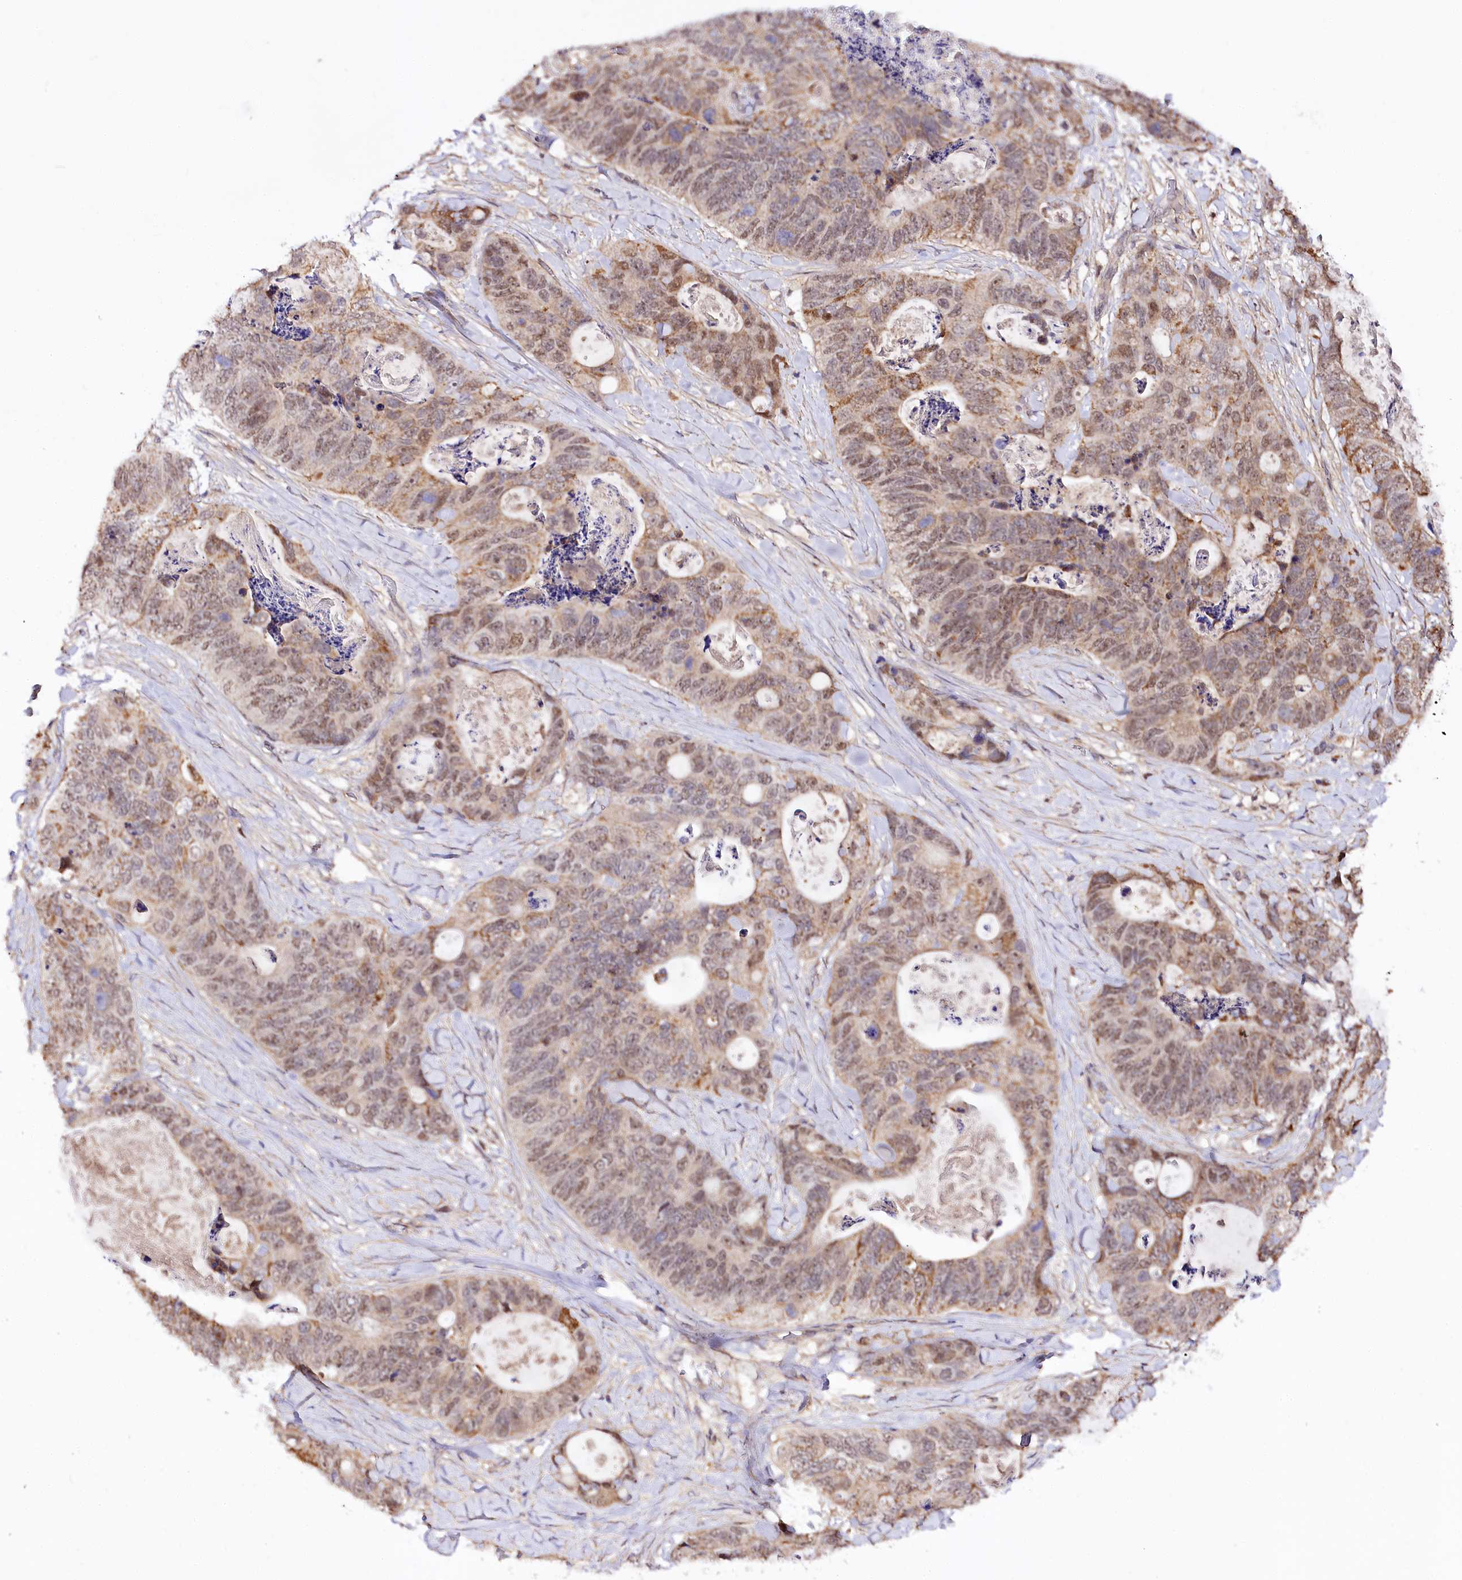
{"staining": {"intensity": "moderate", "quantity": ">75%", "location": "cytoplasmic/membranous,nuclear"}, "tissue": "stomach cancer", "cell_type": "Tumor cells", "image_type": "cancer", "snomed": [{"axis": "morphology", "description": "Adenocarcinoma, NOS"}, {"axis": "topography", "description": "Stomach"}], "caption": "This is an image of immunohistochemistry (IHC) staining of stomach cancer (adenocarcinoma), which shows moderate positivity in the cytoplasmic/membranous and nuclear of tumor cells.", "gene": "GNL3L", "patient": {"sex": "female", "age": 89}}